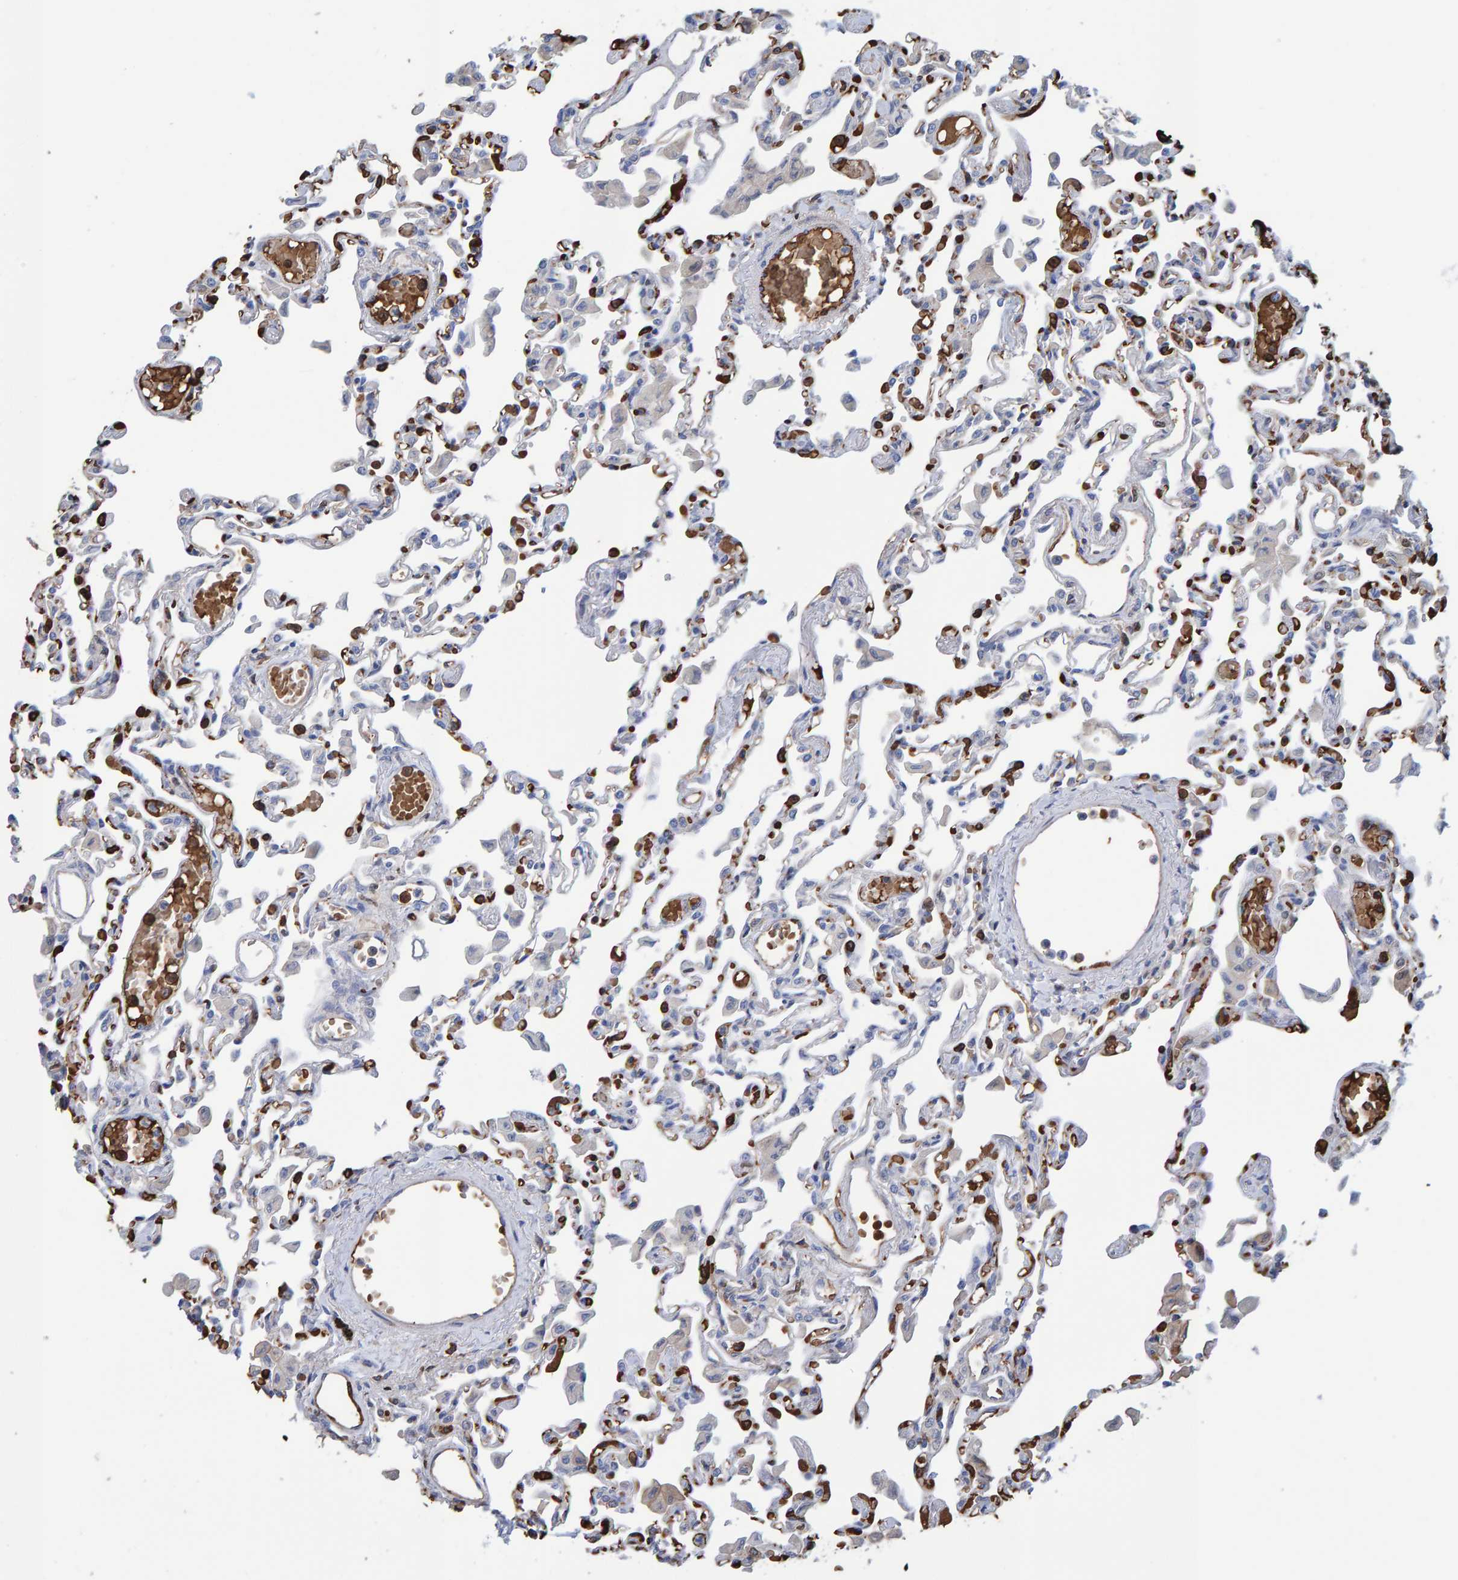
{"staining": {"intensity": "weak", "quantity": "25%-75%", "location": "cytoplasmic/membranous"}, "tissue": "lung", "cell_type": "Alveolar cells", "image_type": "normal", "snomed": [{"axis": "morphology", "description": "Normal tissue, NOS"}, {"axis": "topography", "description": "Bronchus"}, {"axis": "topography", "description": "Lung"}], "caption": "Benign lung shows weak cytoplasmic/membranous staining in approximately 25%-75% of alveolar cells, visualized by immunohistochemistry. Using DAB (brown) and hematoxylin (blue) stains, captured at high magnification using brightfield microscopy.", "gene": "VPS9D1", "patient": {"sex": "female", "age": 49}}